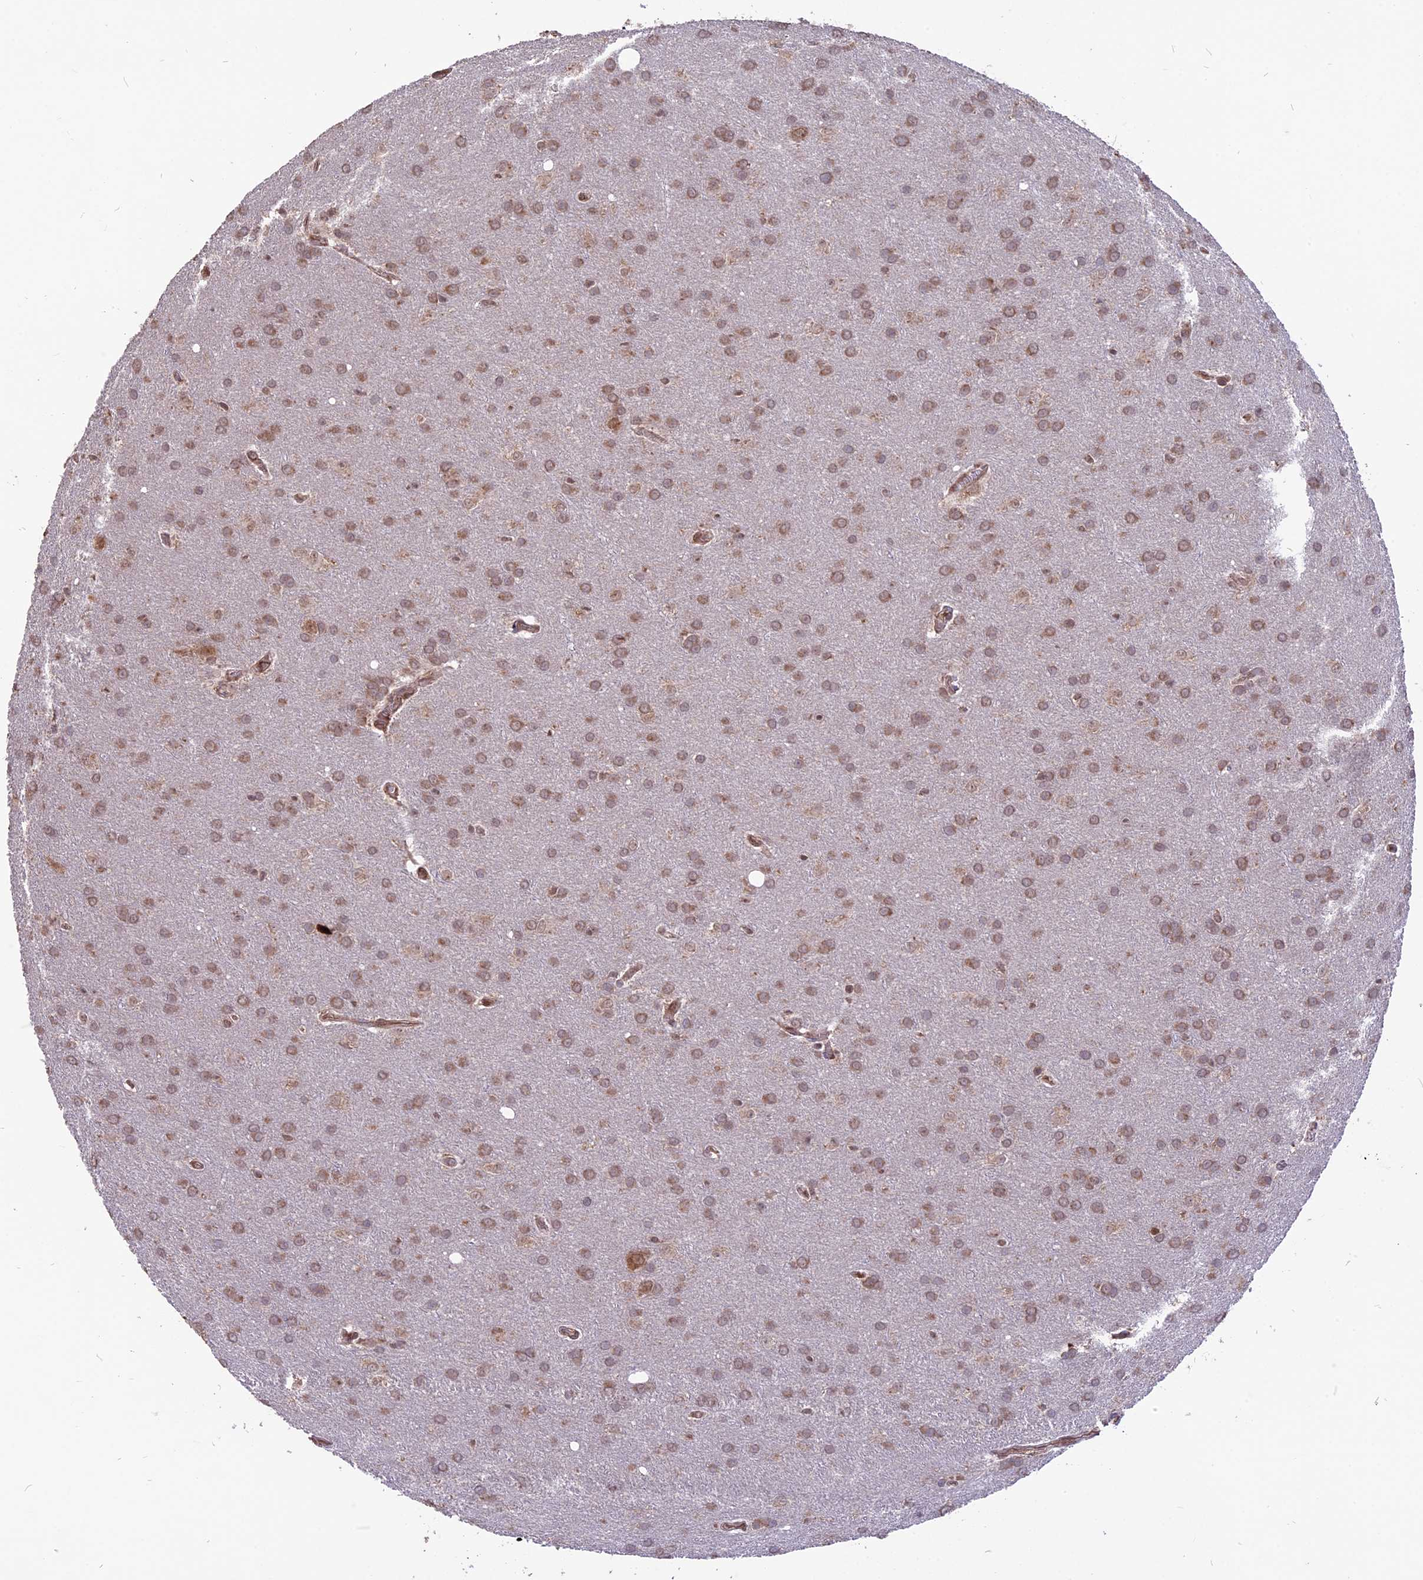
{"staining": {"intensity": "moderate", "quantity": ">75%", "location": "cytoplasmic/membranous"}, "tissue": "glioma", "cell_type": "Tumor cells", "image_type": "cancer", "snomed": [{"axis": "morphology", "description": "Glioma, malignant, Low grade"}, {"axis": "topography", "description": "Brain"}], "caption": "Moderate cytoplasmic/membranous expression is appreciated in approximately >75% of tumor cells in low-grade glioma (malignant).", "gene": "ZNF598", "patient": {"sex": "female", "age": 32}}